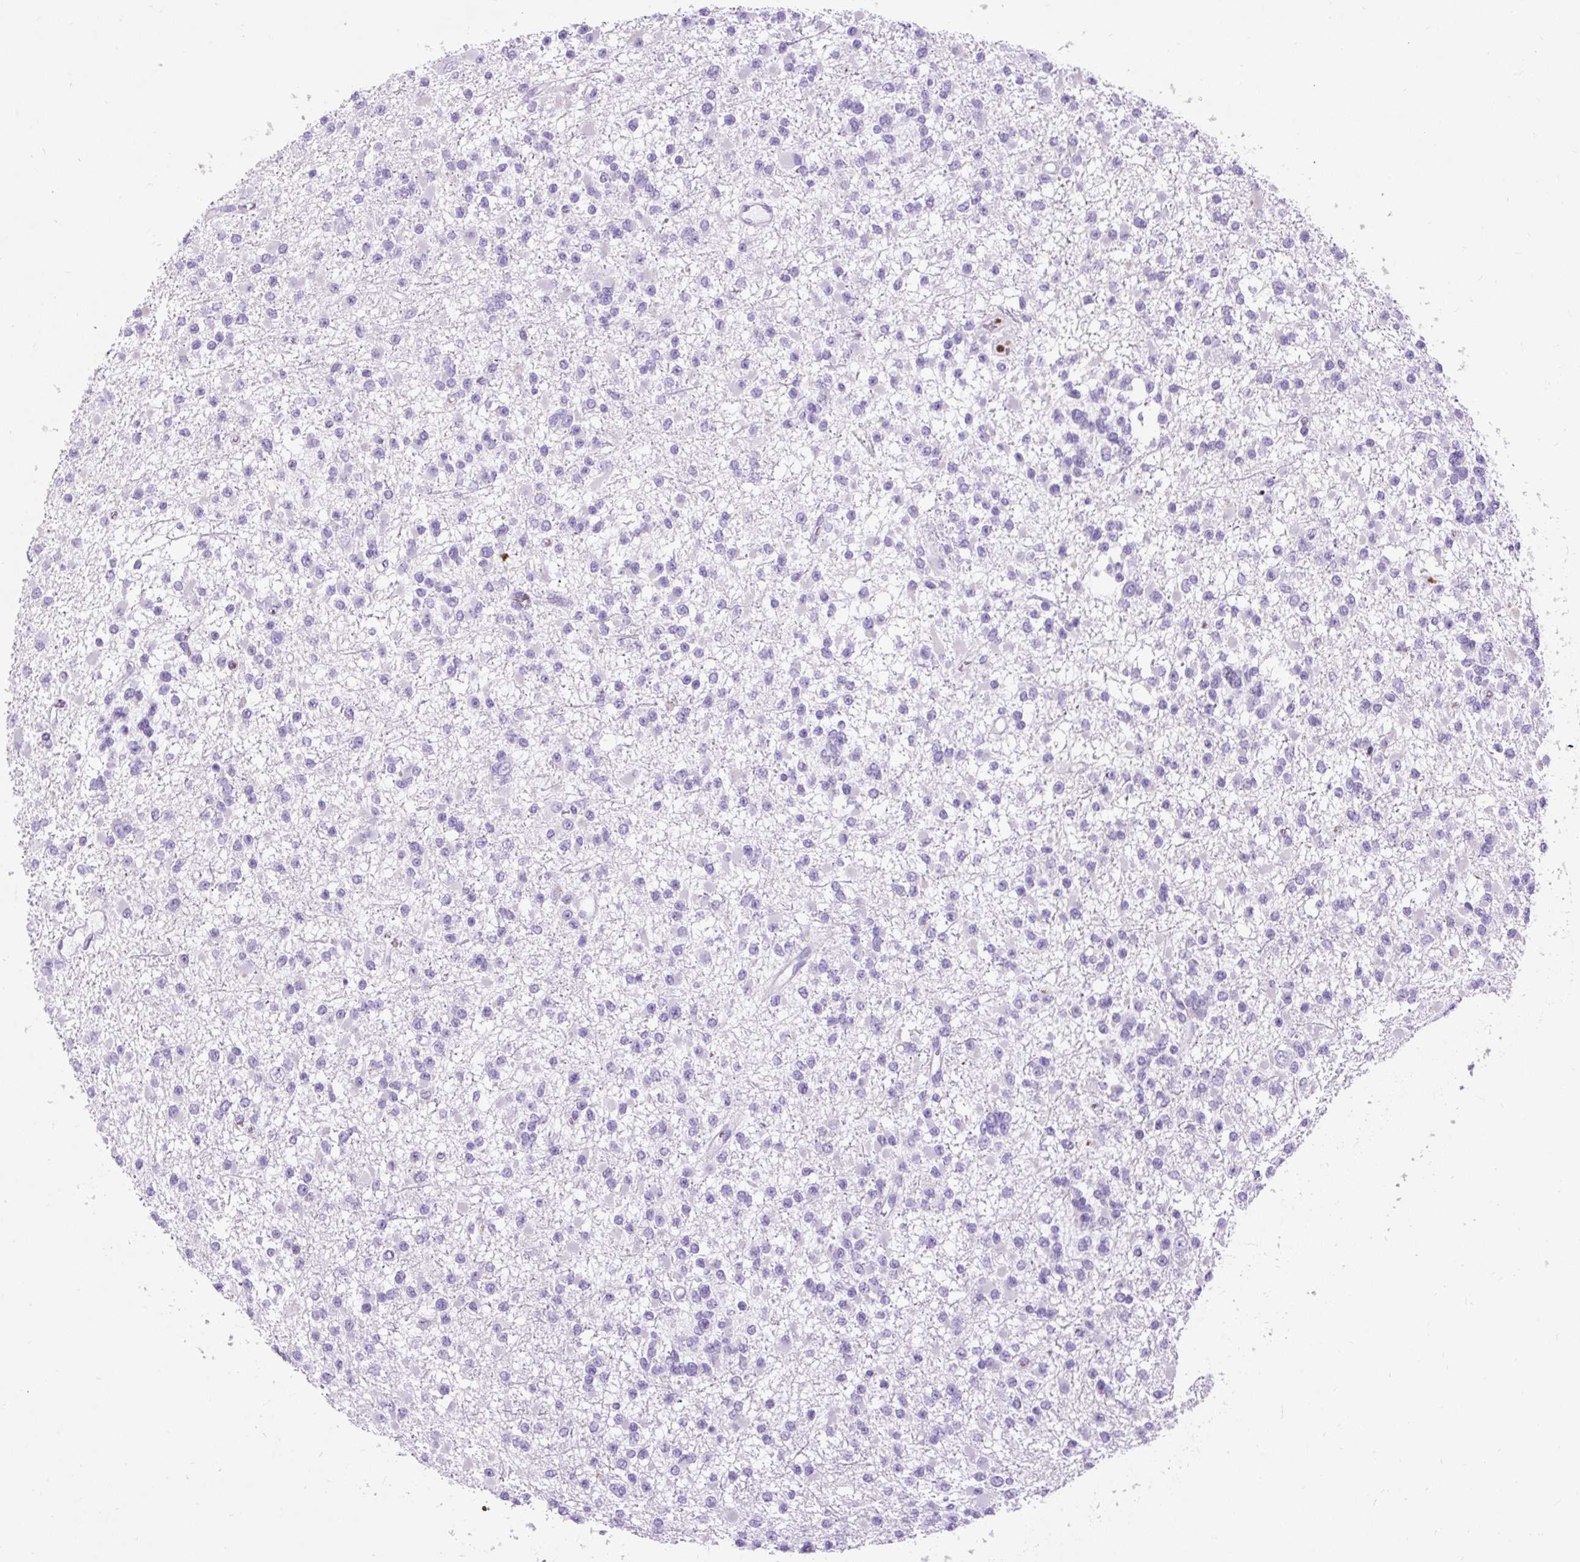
{"staining": {"intensity": "negative", "quantity": "none", "location": "none"}, "tissue": "glioma", "cell_type": "Tumor cells", "image_type": "cancer", "snomed": [{"axis": "morphology", "description": "Glioma, malignant, Low grade"}, {"axis": "topography", "description": "Brain"}], "caption": "Histopathology image shows no protein staining in tumor cells of glioma tissue. (Stains: DAB (3,3'-diaminobenzidine) immunohistochemistry with hematoxylin counter stain, Microscopy: brightfield microscopy at high magnification).", "gene": "SPC24", "patient": {"sex": "female", "age": 22}}